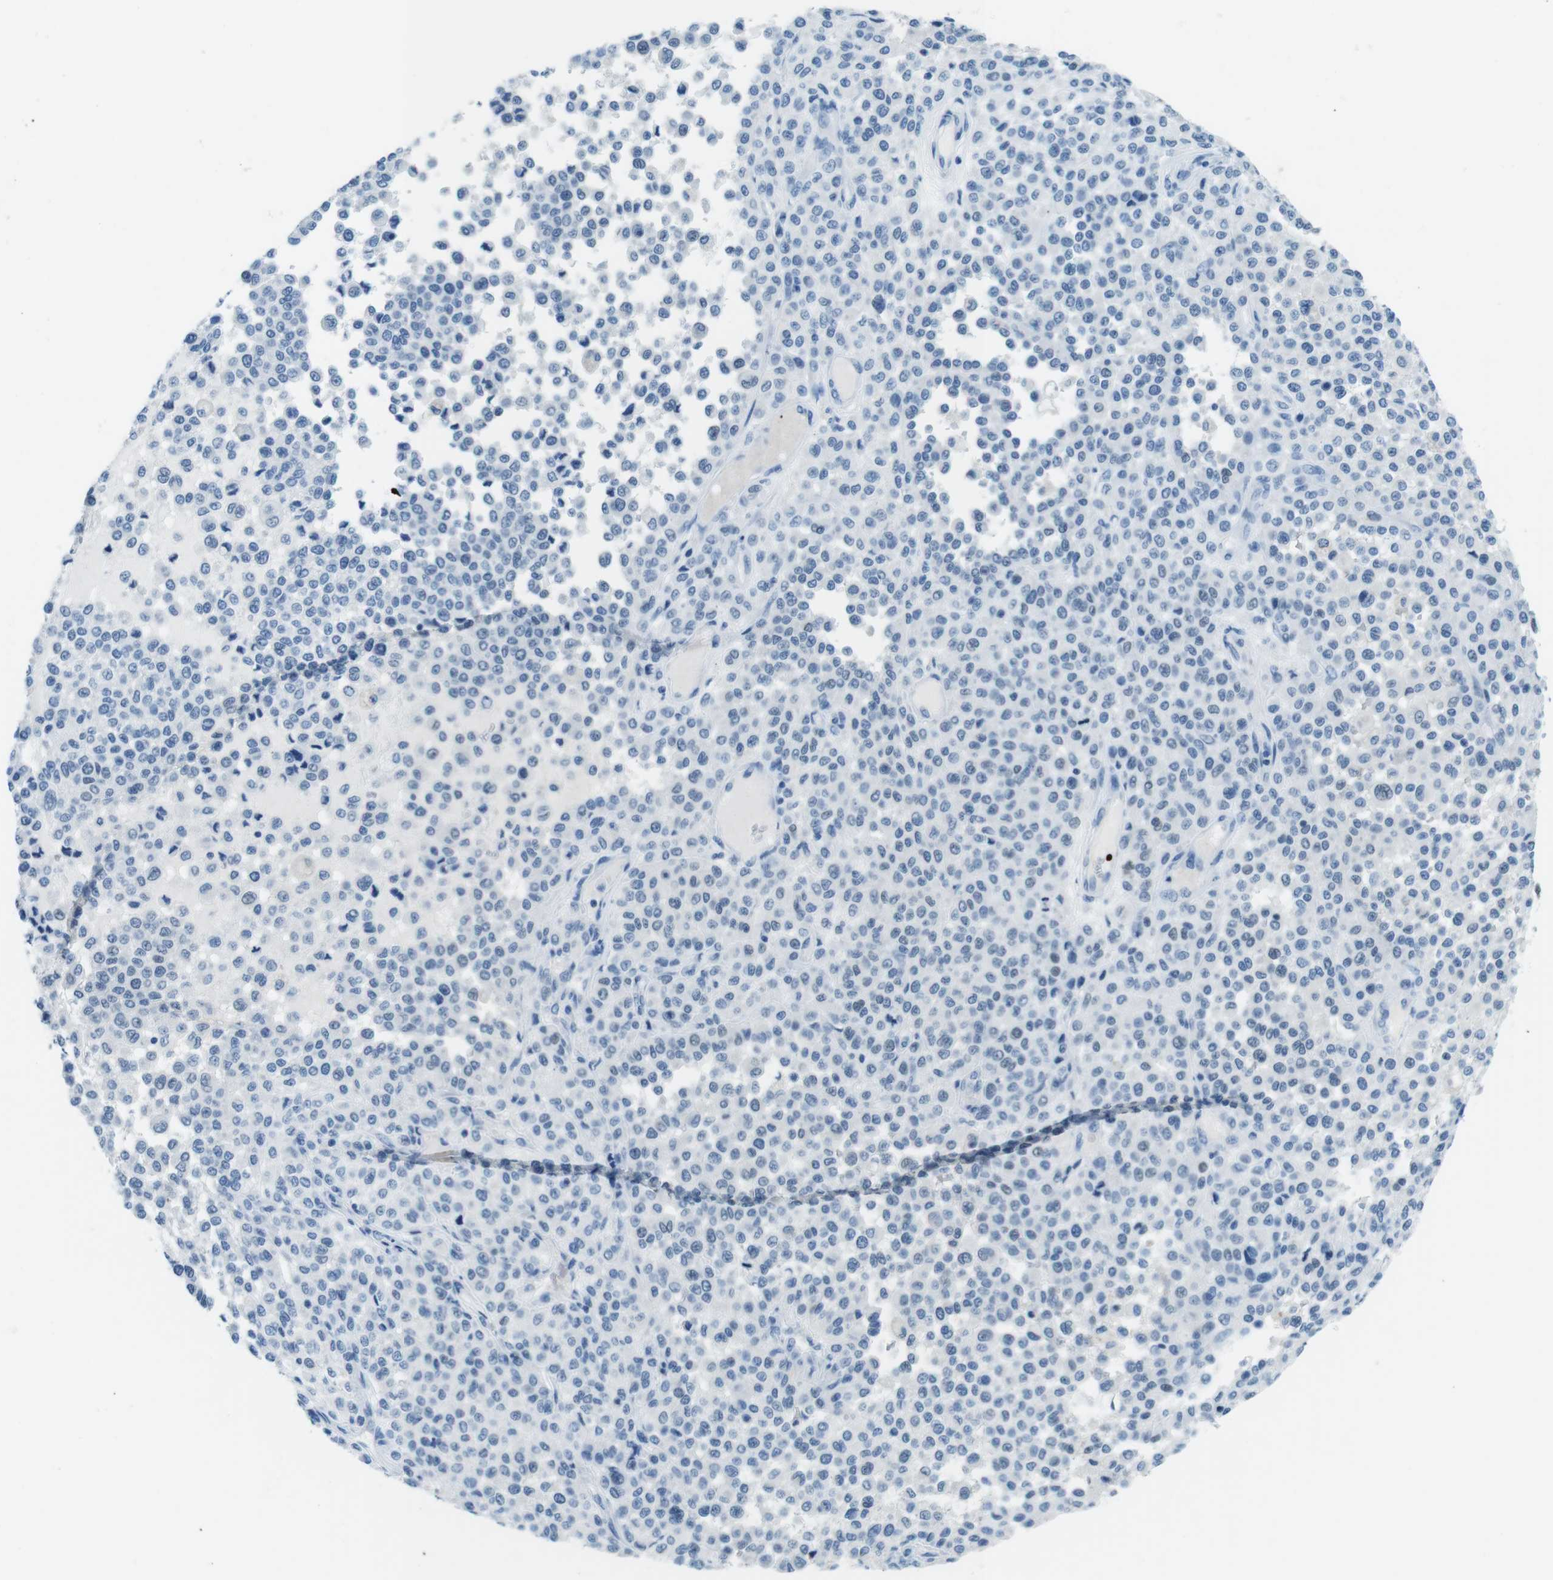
{"staining": {"intensity": "negative", "quantity": "none", "location": "none"}, "tissue": "melanoma", "cell_type": "Tumor cells", "image_type": "cancer", "snomed": [{"axis": "morphology", "description": "Malignant melanoma, Metastatic site"}, {"axis": "topography", "description": "Pancreas"}], "caption": "This is an IHC image of malignant melanoma (metastatic site). There is no expression in tumor cells.", "gene": "TFAP2C", "patient": {"sex": "female", "age": 30}}